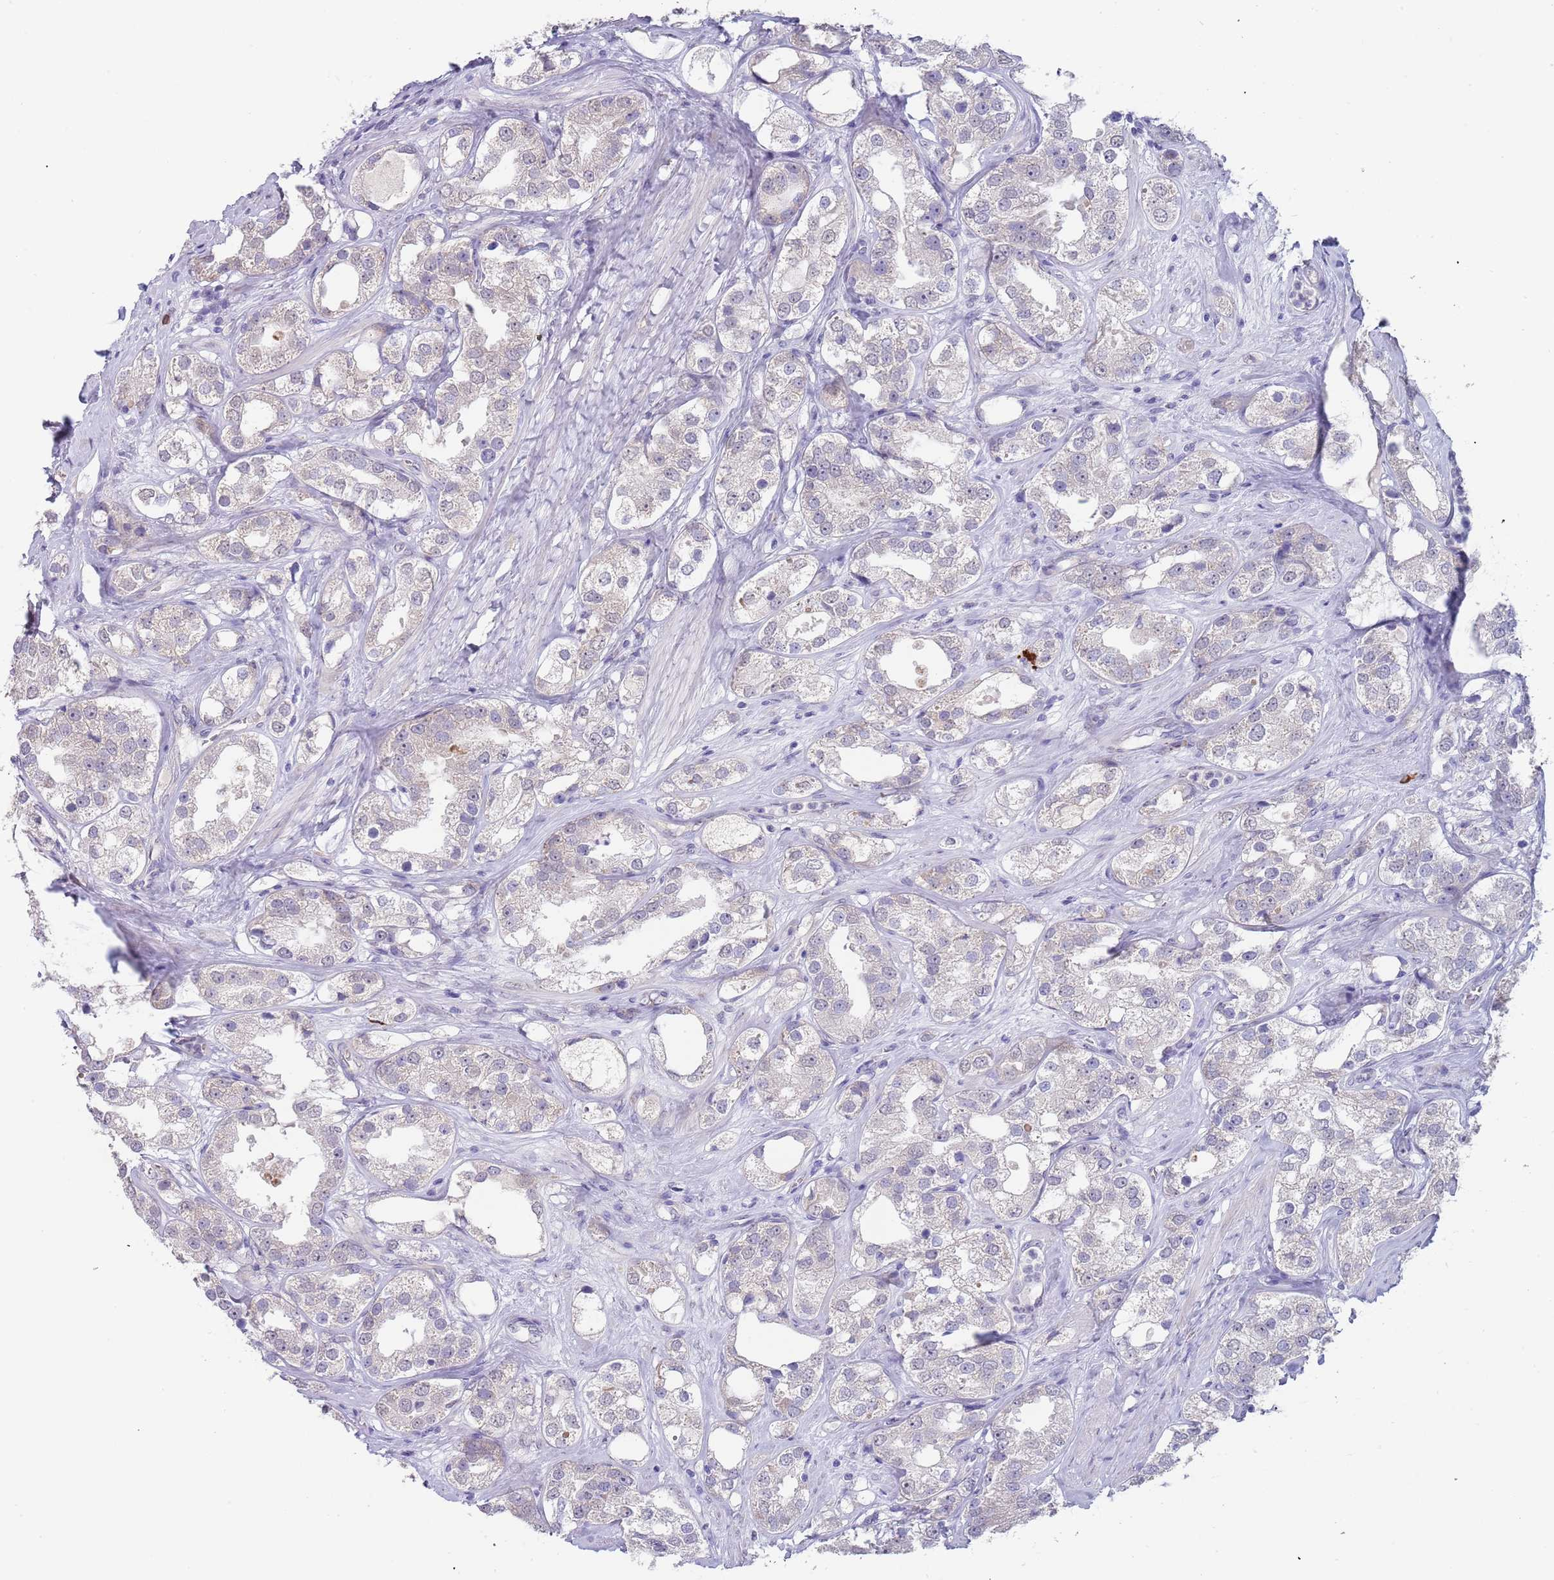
{"staining": {"intensity": "negative", "quantity": "none", "location": "none"}, "tissue": "prostate cancer", "cell_type": "Tumor cells", "image_type": "cancer", "snomed": [{"axis": "morphology", "description": "Adenocarcinoma, NOS"}, {"axis": "topography", "description": "Prostate"}], "caption": "Human prostate adenocarcinoma stained for a protein using immunohistochemistry displays no positivity in tumor cells.", "gene": "TNRC6C", "patient": {"sex": "male", "age": 79}}